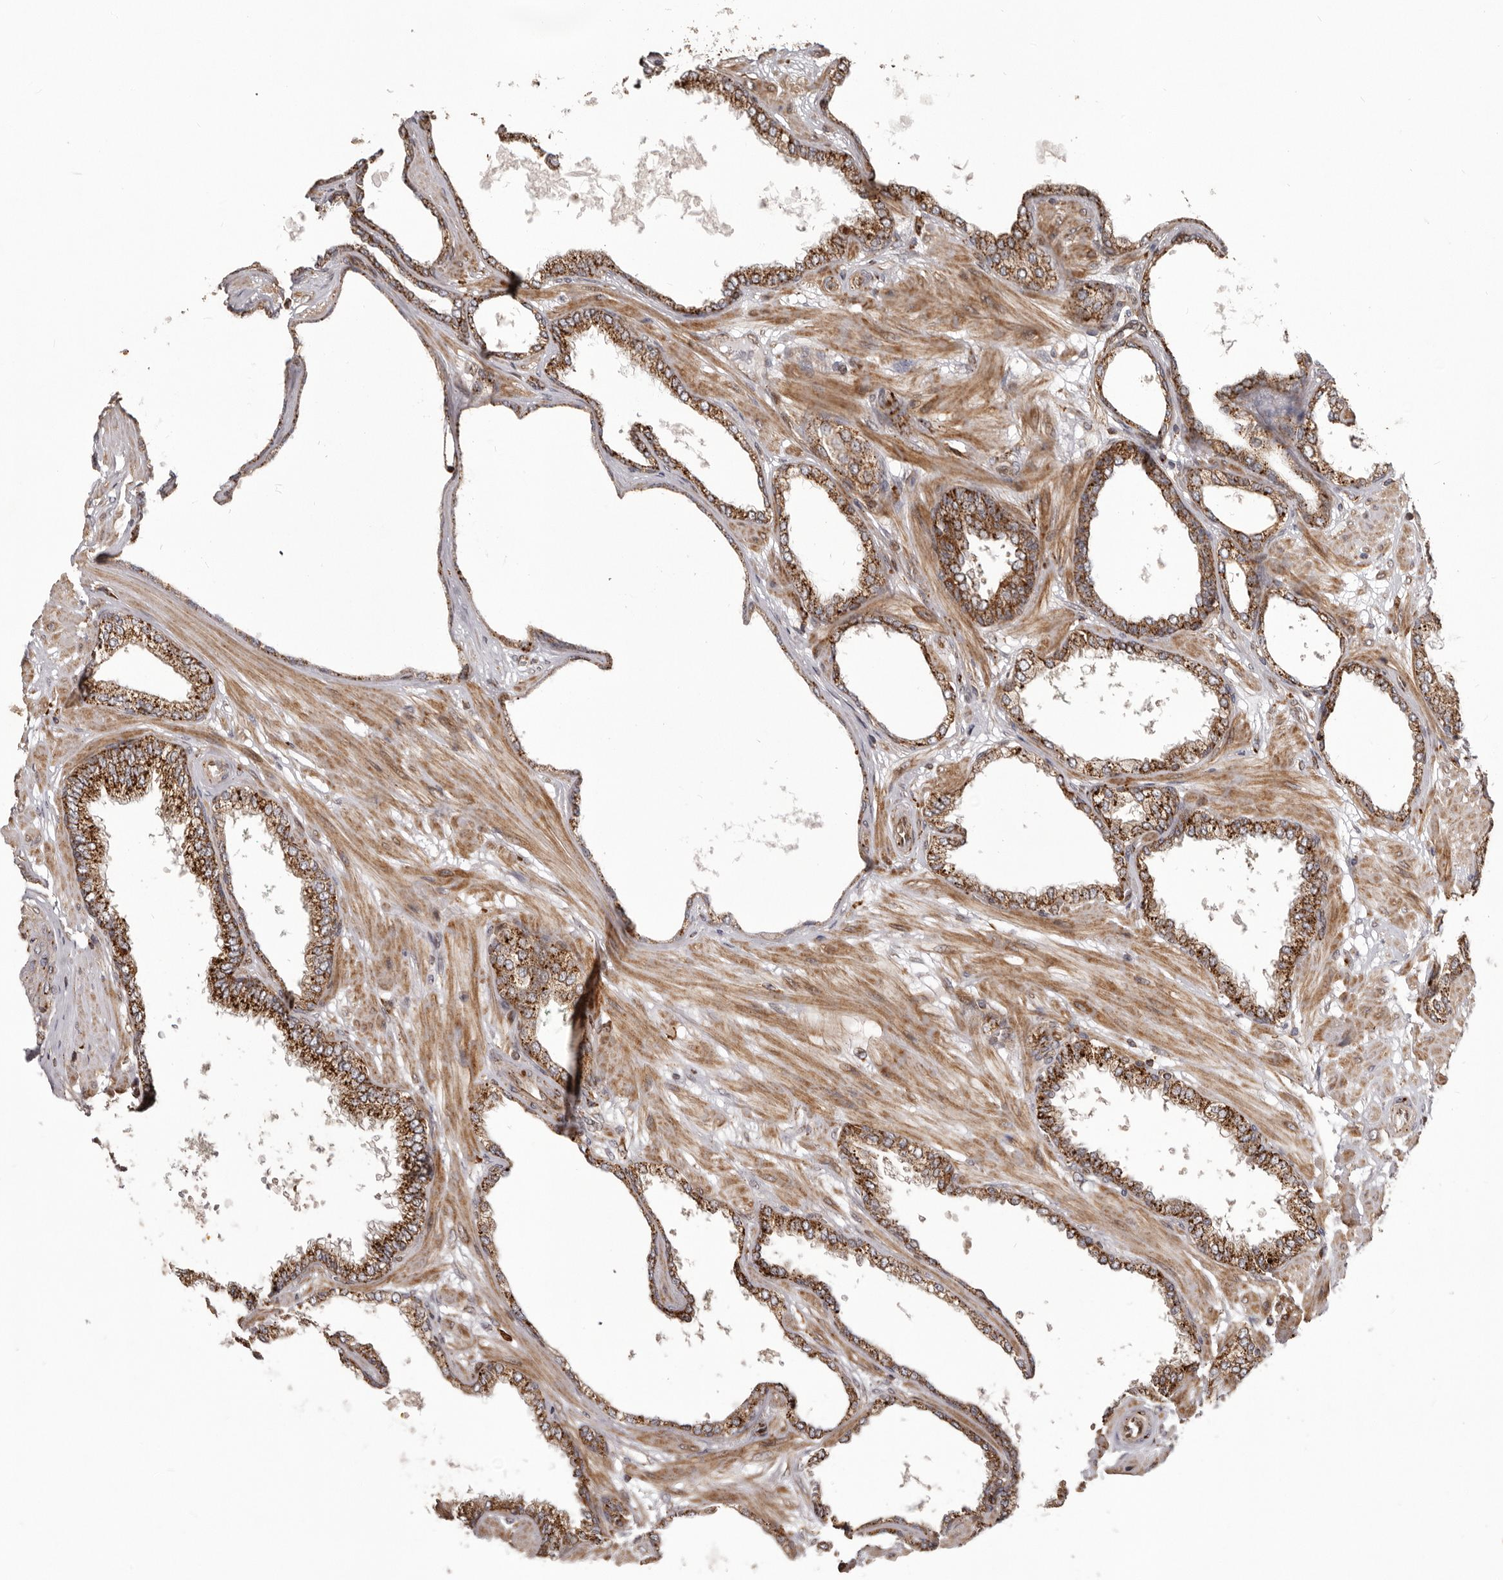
{"staining": {"intensity": "moderate", "quantity": ">75%", "location": "cytoplasmic/membranous"}, "tissue": "prostate cancer", "cell_type": "Tumor cells", "image_type": "cancer", "snomed": [{"axis": "morphology", "description": "Adenocarcinoma, Low grade"}, {"axis": "topography", "description": "Prostate"}], "caption": "This micrograph reveals immunohistochemistry staining of prostate cancer (adenocarcinoma (low-grade)), with medium moderate cytoplasmic/membranous staining in about >75% of tumor cells.", "gene": "NUP43", "patient": {"sex": "male", "age": 60}}